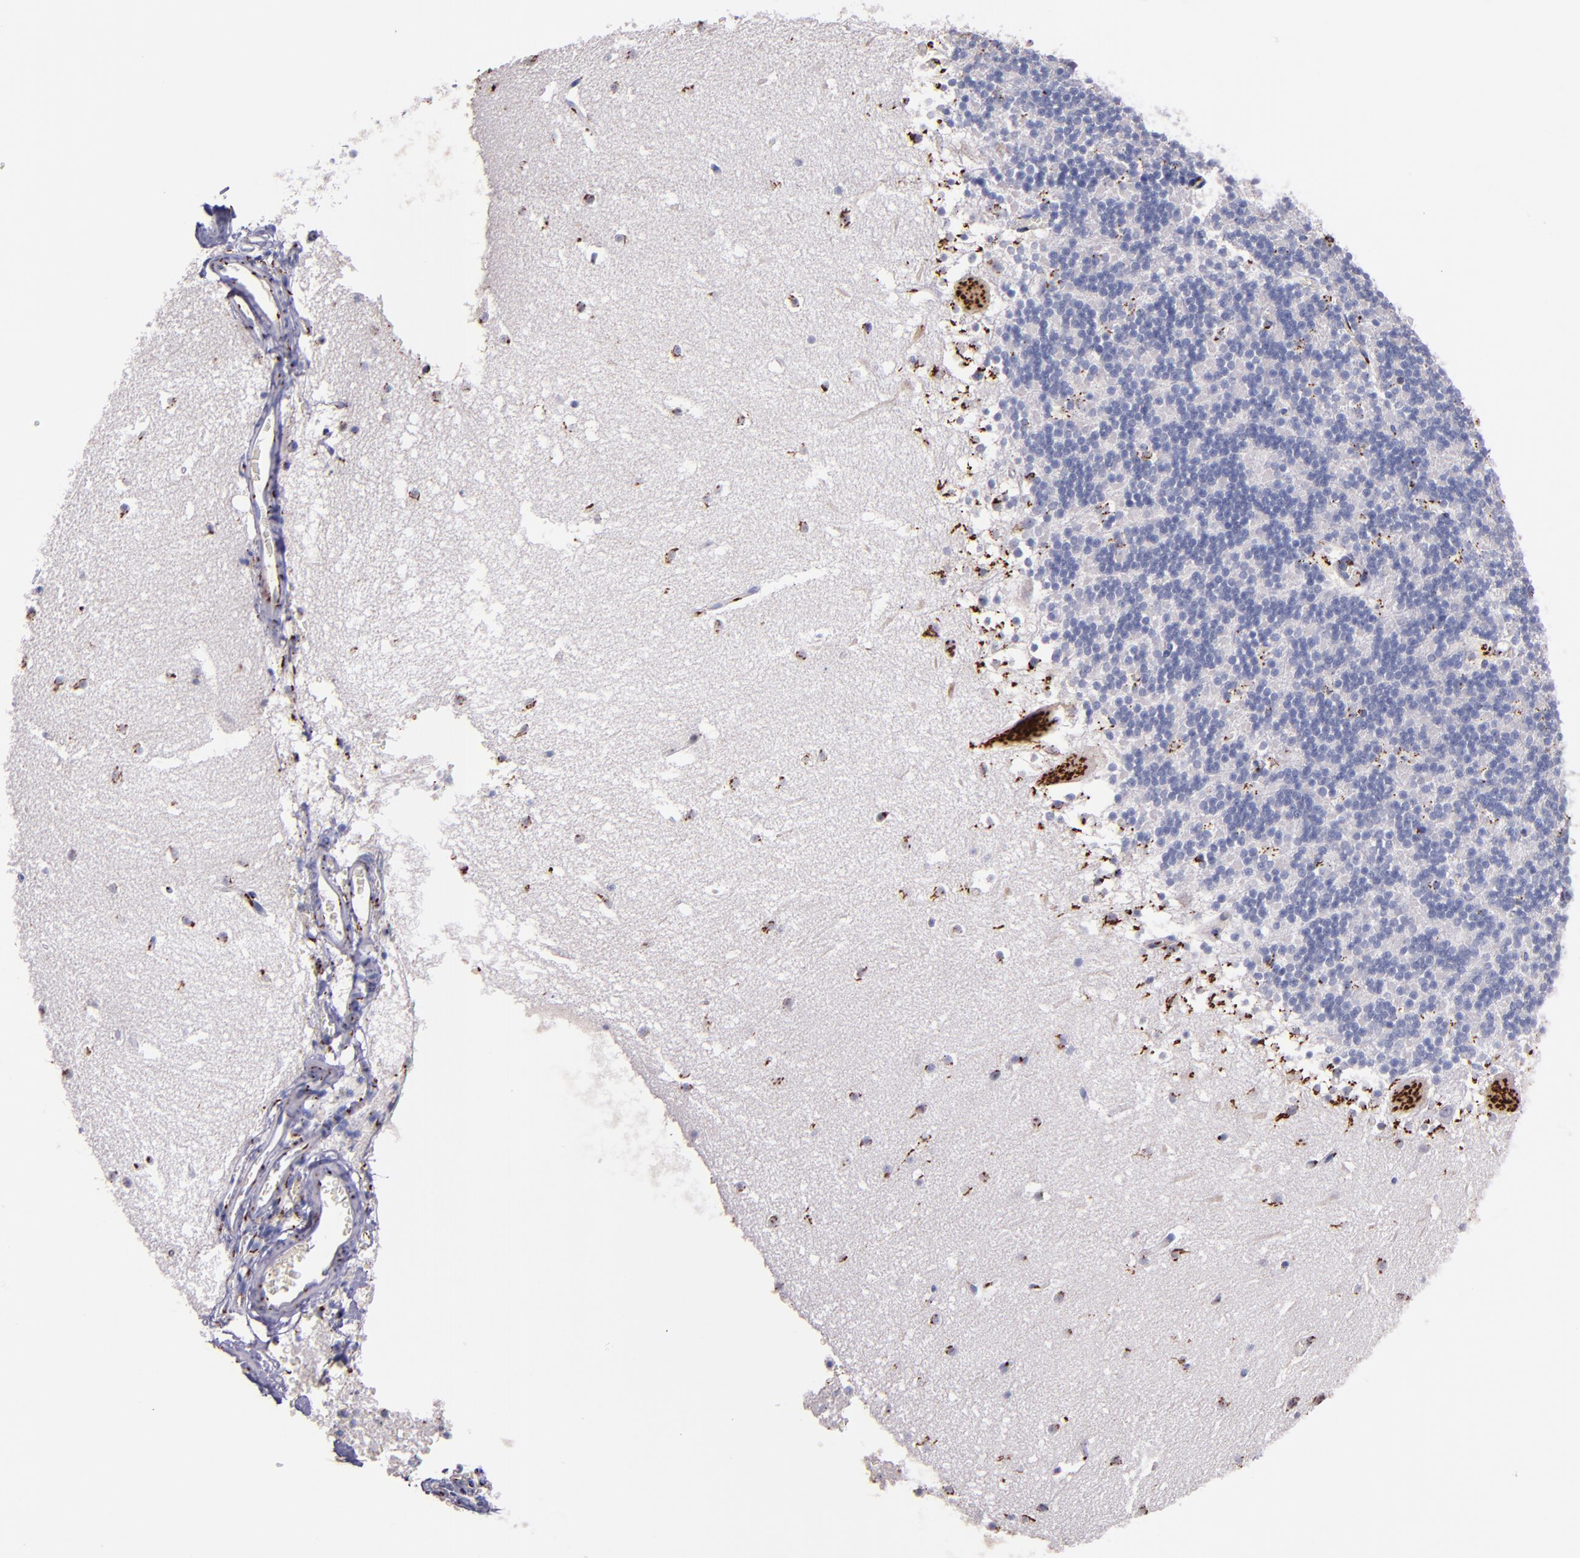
{"staining": {"intensity": "strong", "quantity": "<25%", "location": "cytoplasmic/membranous"}, "tissue": "cerebellum", "cell_type": "Cells in granular layer", "image_type": "normal", "snomed": [{"axis": "morphology", "description": "Normal tissue, NOS"}, {"axis": "topography", "description": "Cerebellum"}], "caption": "High-power microscopy captured an immunohistochemistry histopathology image of unremarkable cerebellum, revealing strong cytoplasmic/membranous staining in about <25% of cells in granular layer. (Brightfield microscopy of DAB IHC at high magnification).", "gene": "GOLIM4", "patient": {"sex": "male", "age": 45}}